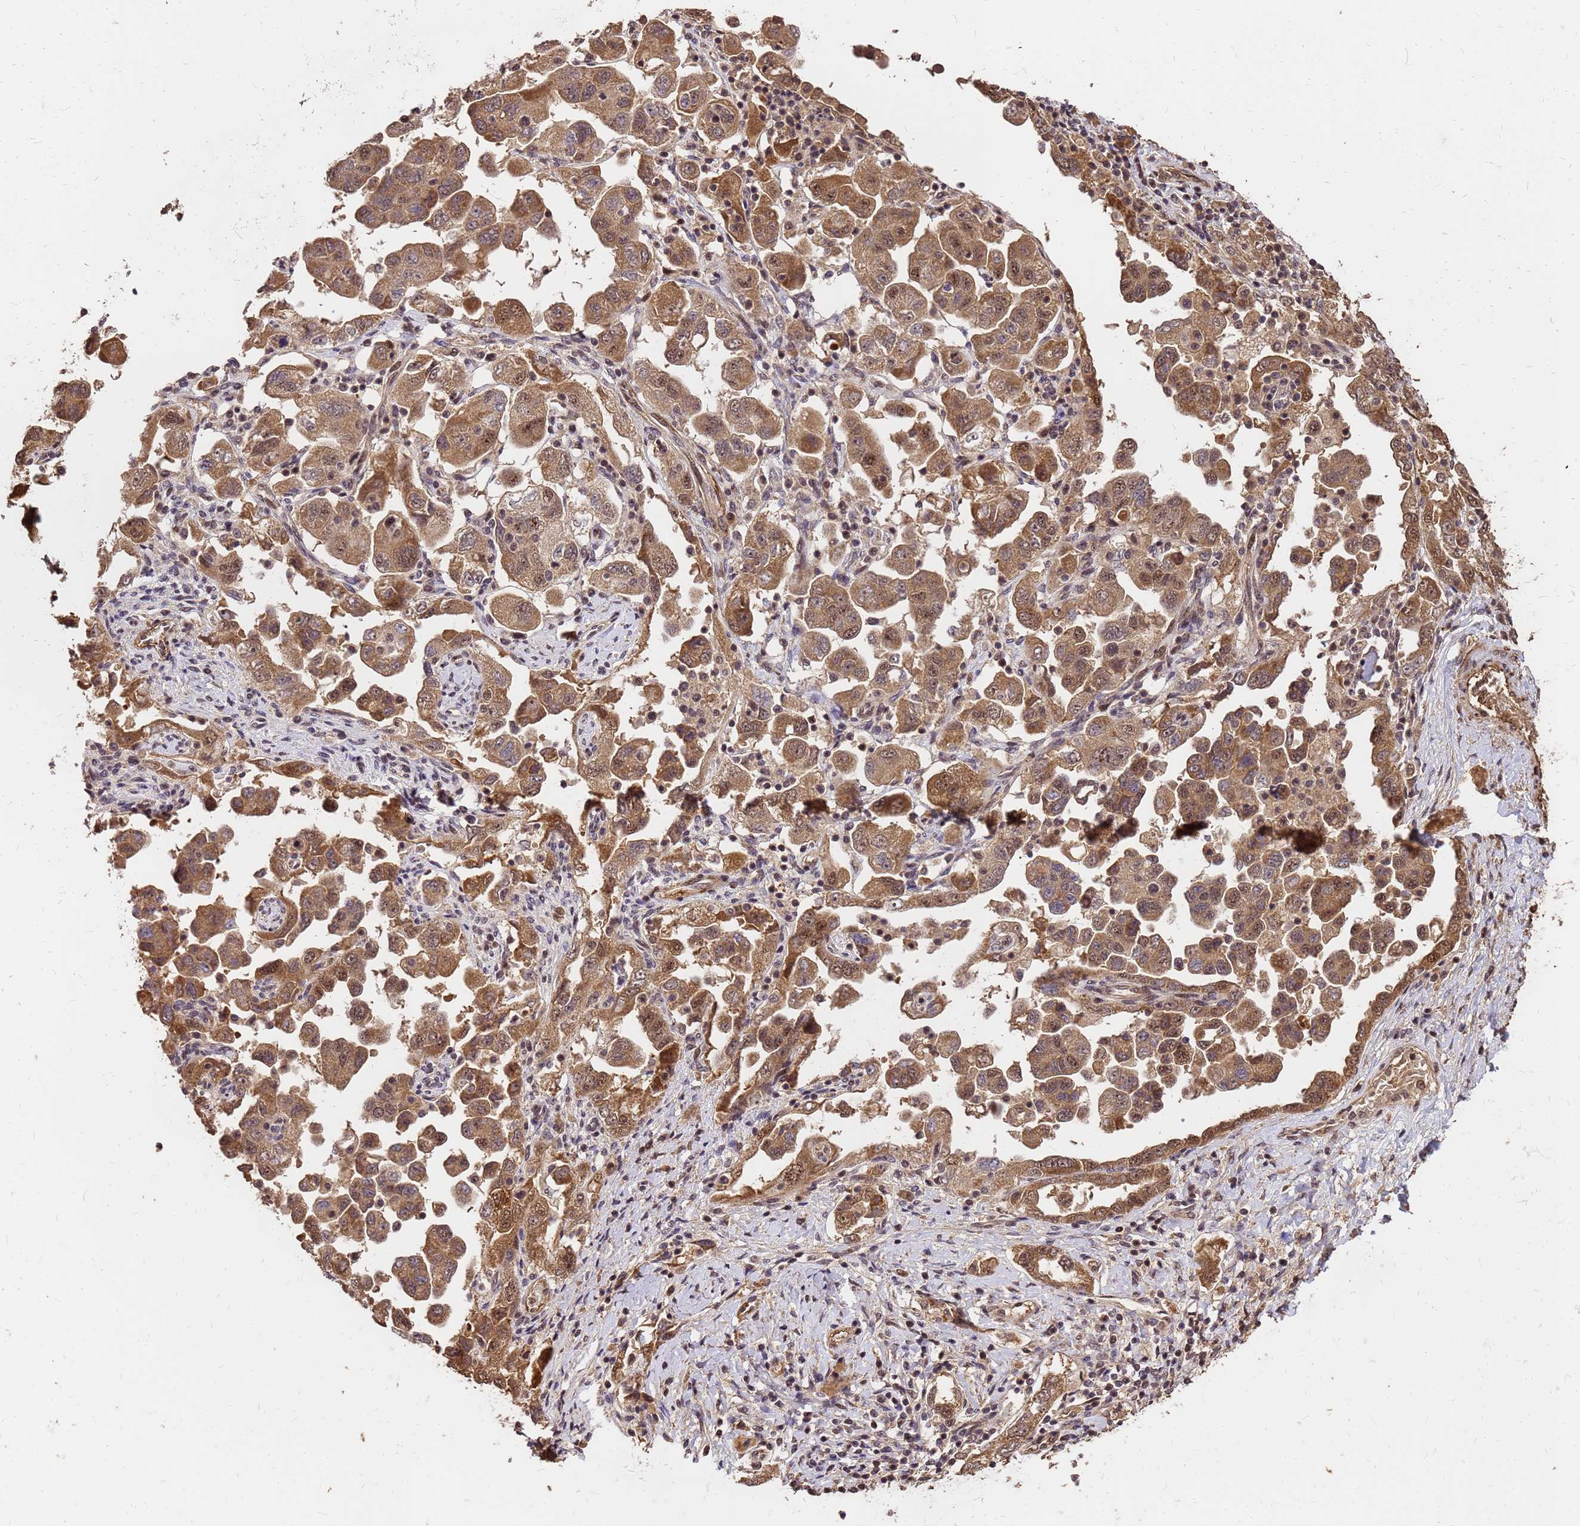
{"staining": {"intensity": "moderate", "quantity": ">75%", "location": "cytoplasmic/membranous,nuclear"}, "tissue": "ovarian cancer", "cell_type": "Tumor cells", "image_type": "cancer", "snomed": [{"axis": "morphology", "description": "Carcinoma, NOS"}, {"axis": "morphology", "description": "Cystadenocarcinoma, serous, NOS"}, {"axis": "topography", "description": "Ovary"}], "caption": "IHC (DAB (3,3'-diaminobenzidine)) staining of human ovarian cancer demonstrates moderate cytoplasmic/membranous and nuclear protein staining in about >75% of tumor cells.", "gene": "GPATCH8", "patient": {"sex": "female", "age": 69}}